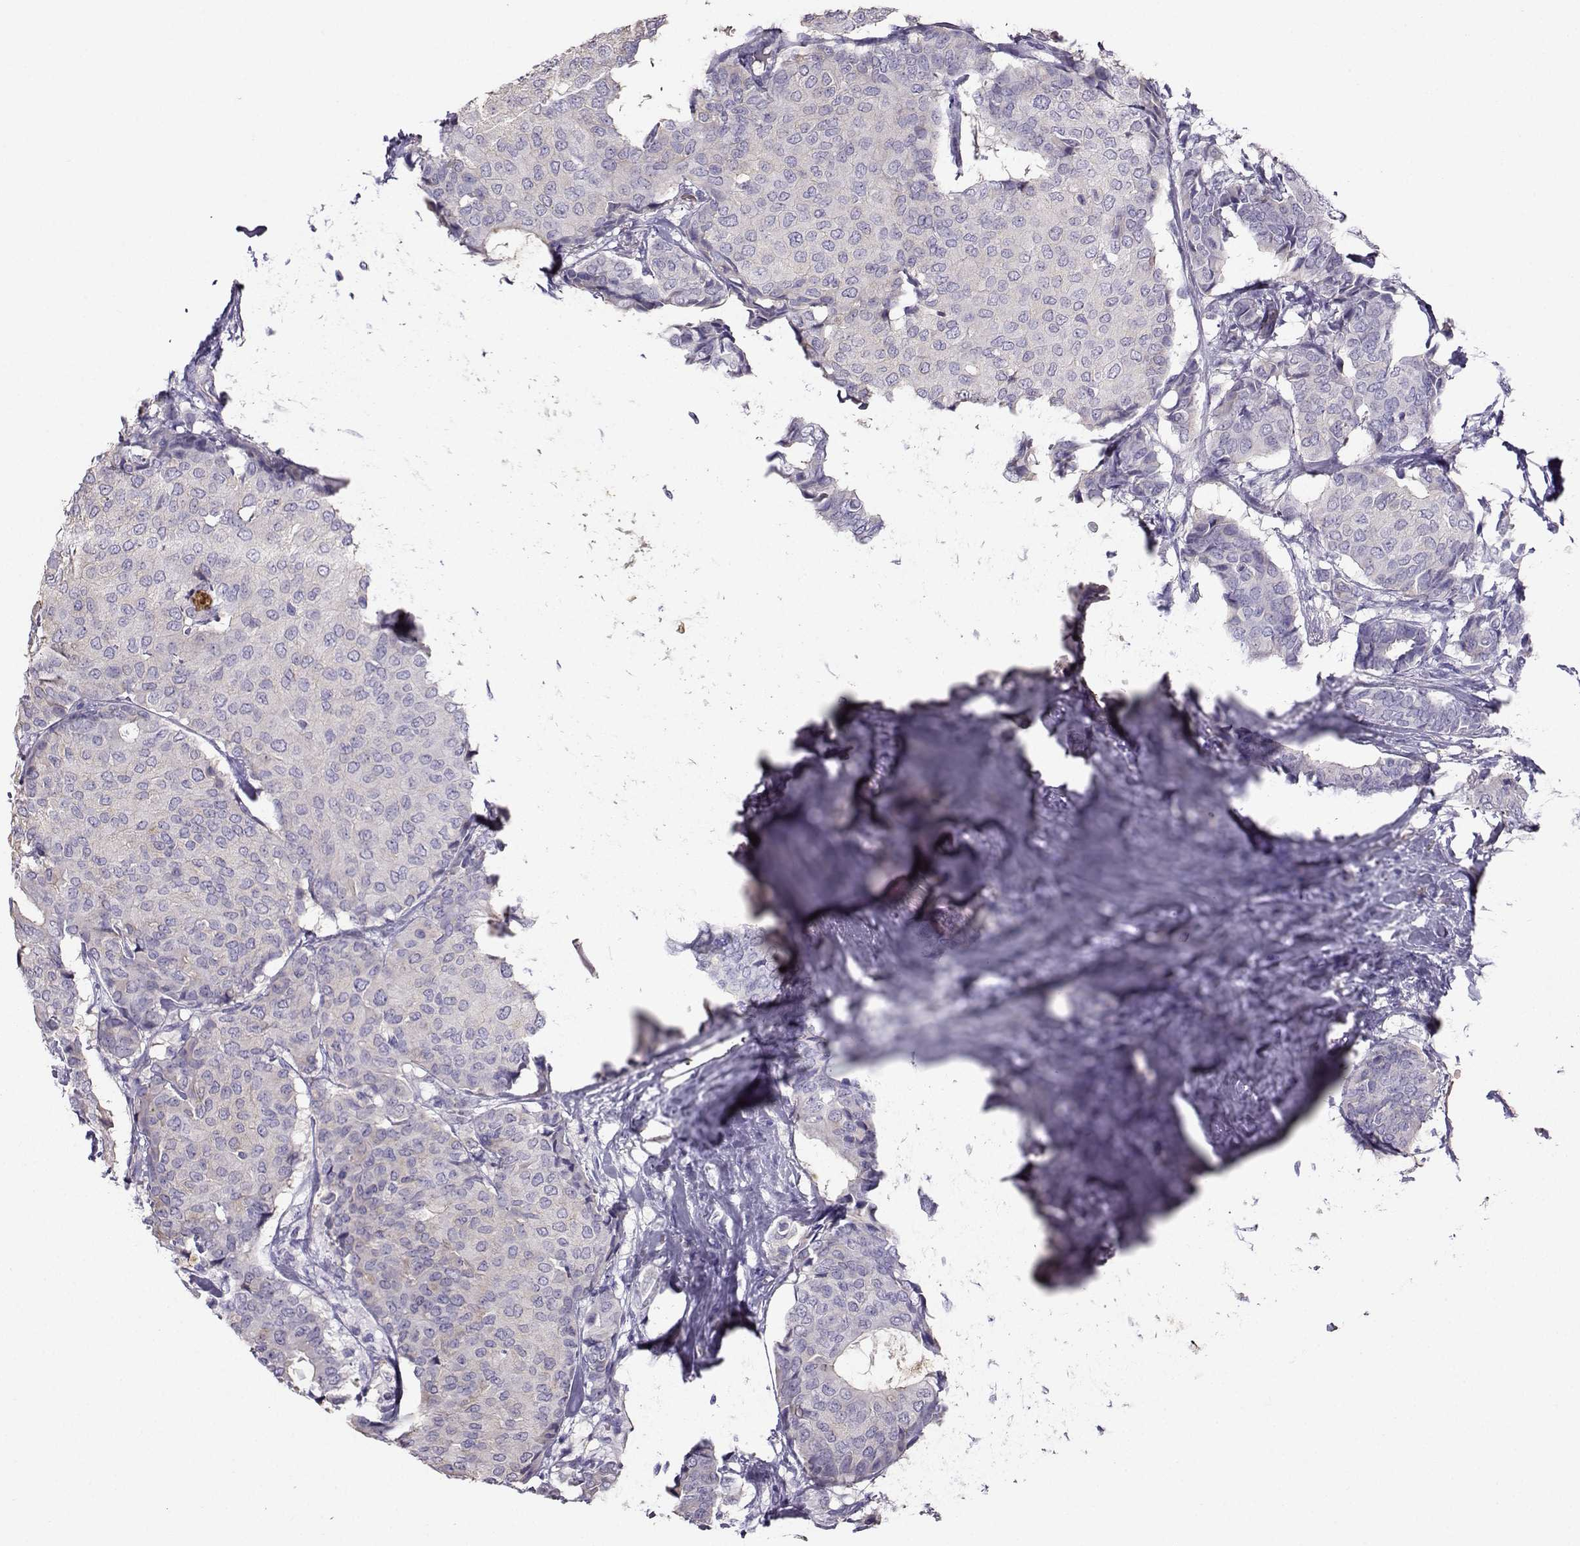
{"staining": {"intensity": "weak", "quantity": ">75%", "location": "cytoplasmic/membranous"}, "tissue": "breast cancer", "cell_type": "Tumor cells", "image_type": "cancer", "snomed": [{"axis": "morphology", "description": "Duct carcinoma"}, {"axis": "topography", "description": "Breast"}], "caption": "Breast cancer was stained to show a protein in brown. There is low levels of weak cytoplasmic/membranous staining in approximately >75% of tumor cells.", "gene": "CLUL1", "patient": {"sex": "female", "age": 75}}